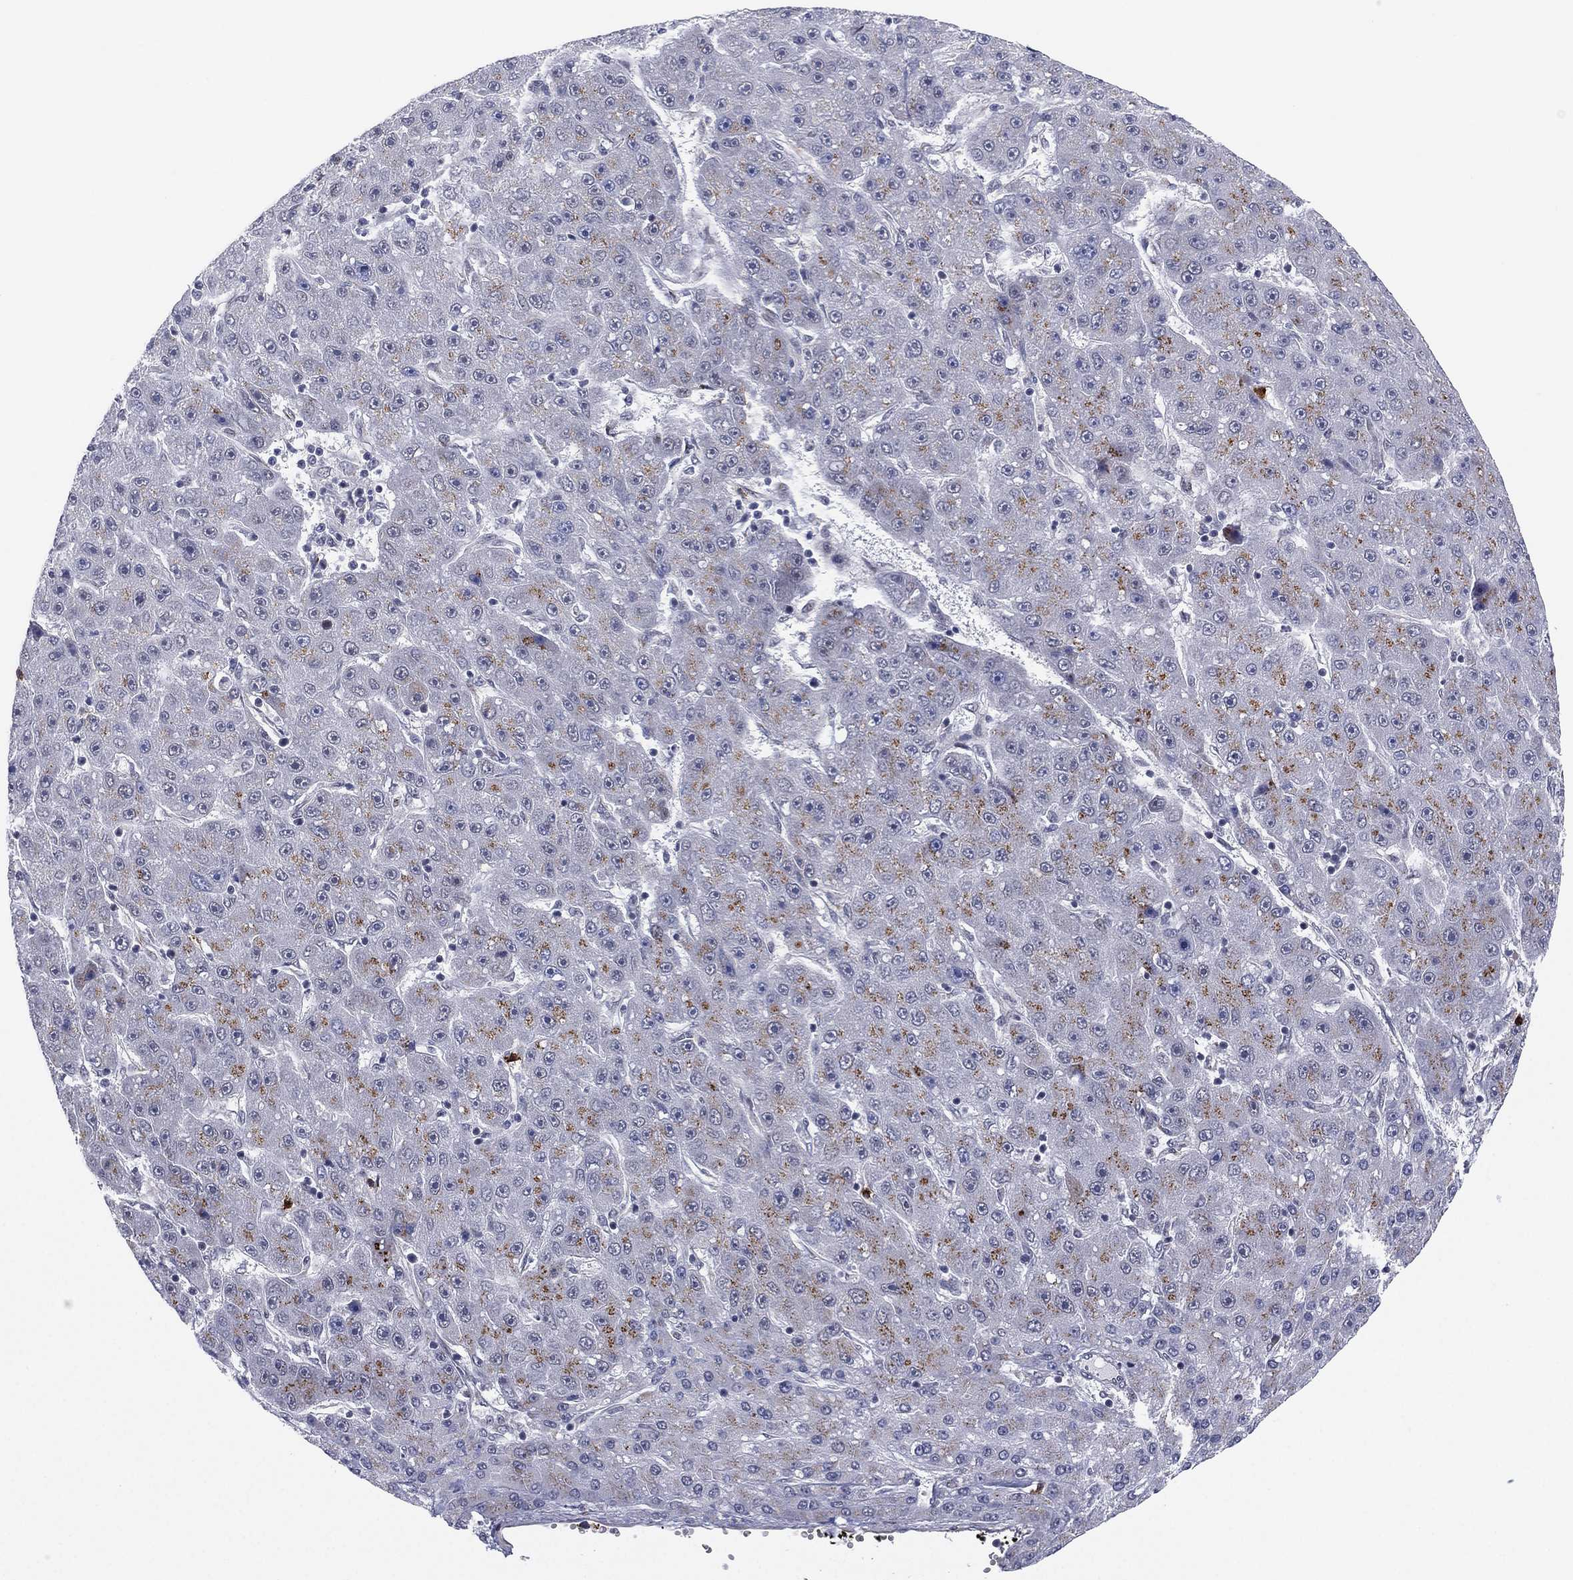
{"staining": {"intensity": "weak", "quantity": "<25%", "location": "cytoplasmic/membranous"}, "tissue": "liver cancer", "cell_type": "Tumor cells", "image_type": "cancer", "snomed": [{"axis": "morphology", "description": "Carcinoma, Hepatocellular, NOS"}, {"axis": "topography", "description": "Liver"}], "caption": "Tumor cells are negative for protein expression in human liver cancer (hepatocellular carcinoma).", "gene": "CD177", "patient": {"sex": "male", "age": 67}}